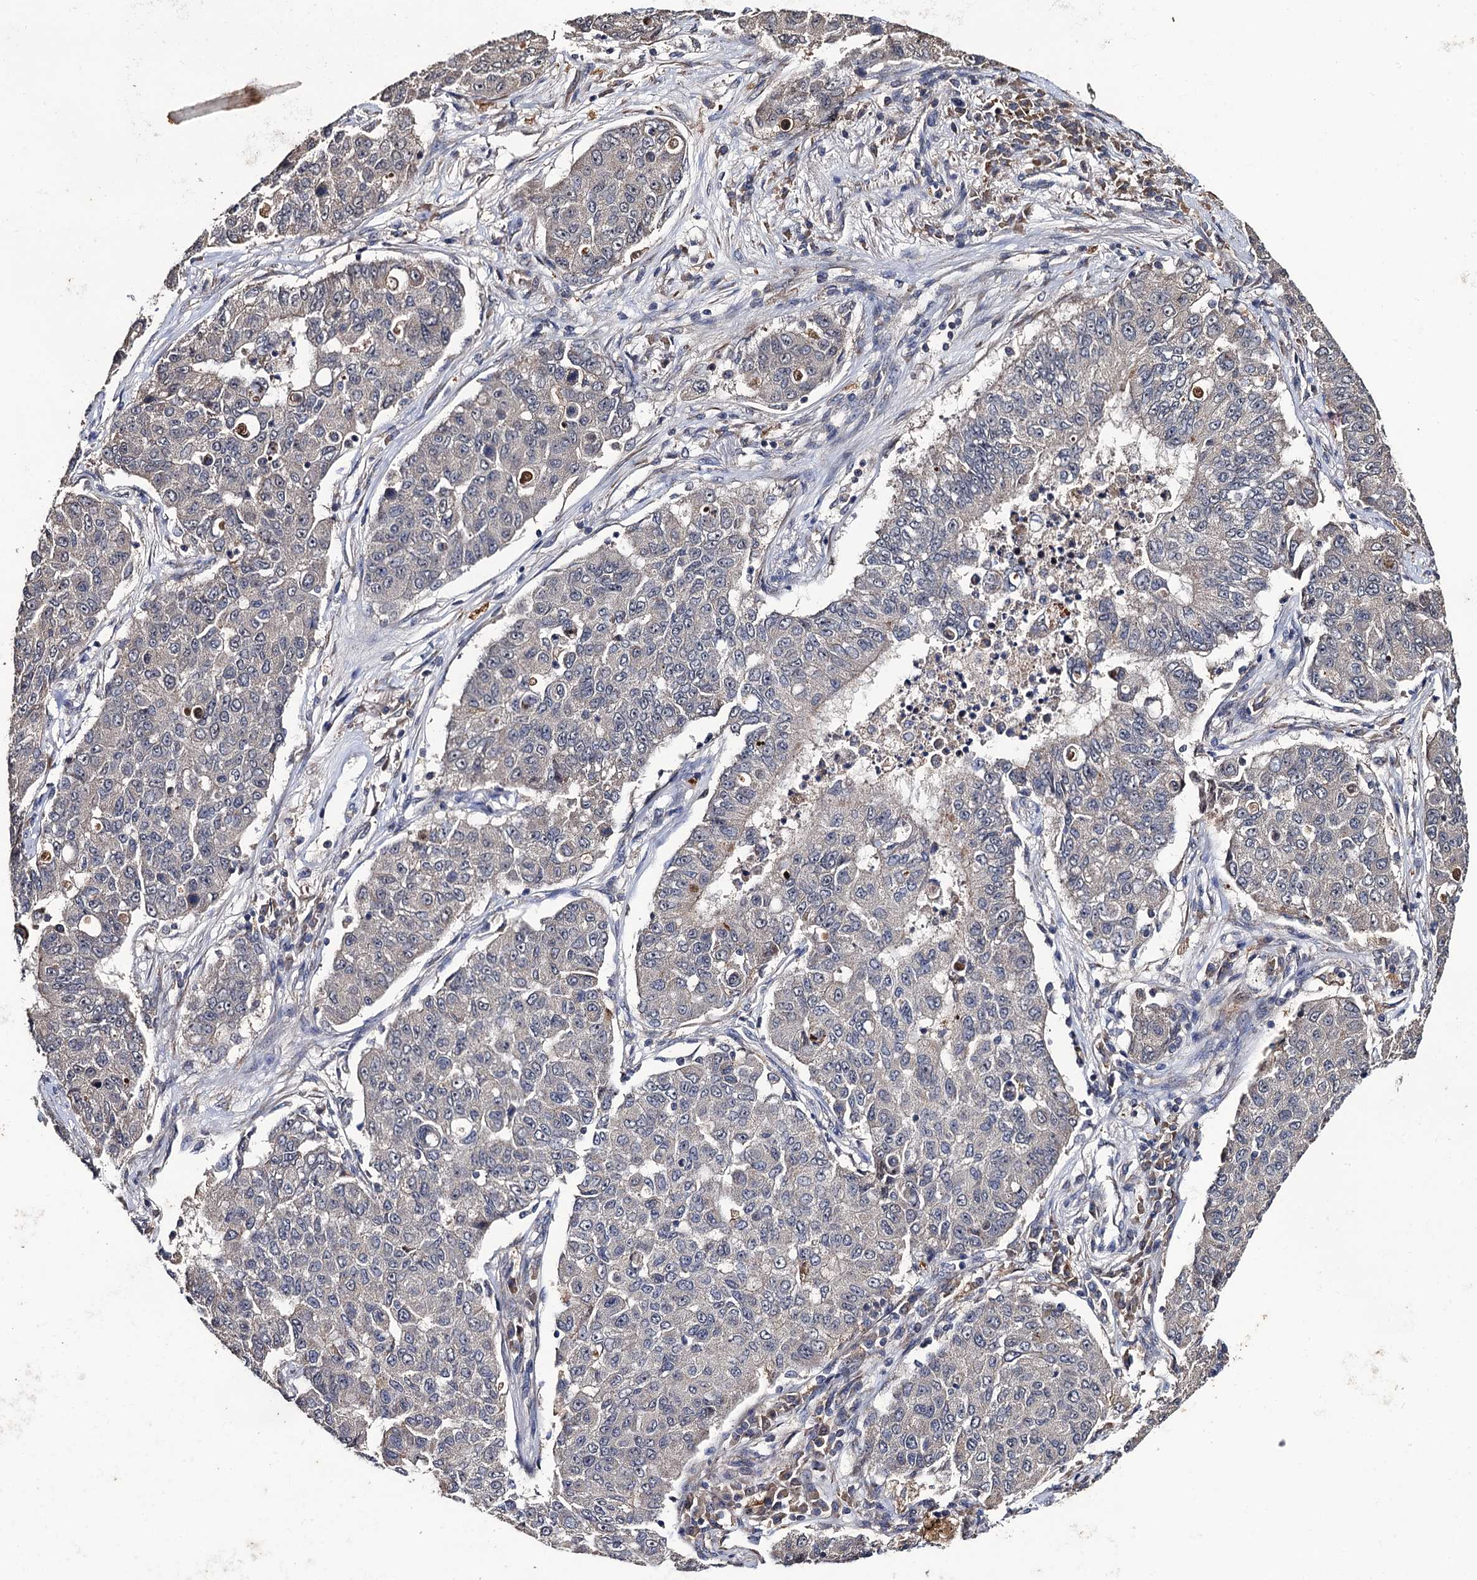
{"staining": {"intensity": "negative", "quantity": "none", "location": "none"}, "tissue": "lung cancer", "cell_type": "Tumor cells", "image_type": "cancer", "snomed": [{"axis": "morphology", "description": "Squamous cell carcinoma, NOS"}, {"axis": "topography", "description": "Lung"}], "caption": "Immunohistochemistry (IHC) photomicrograph of neoplastic tissue: human lung cancer stained with DAB reveals no significant protein positivity in tumor cells.", "gene": "LRRC63", "patient": {"sex": "male", "age": 74}}